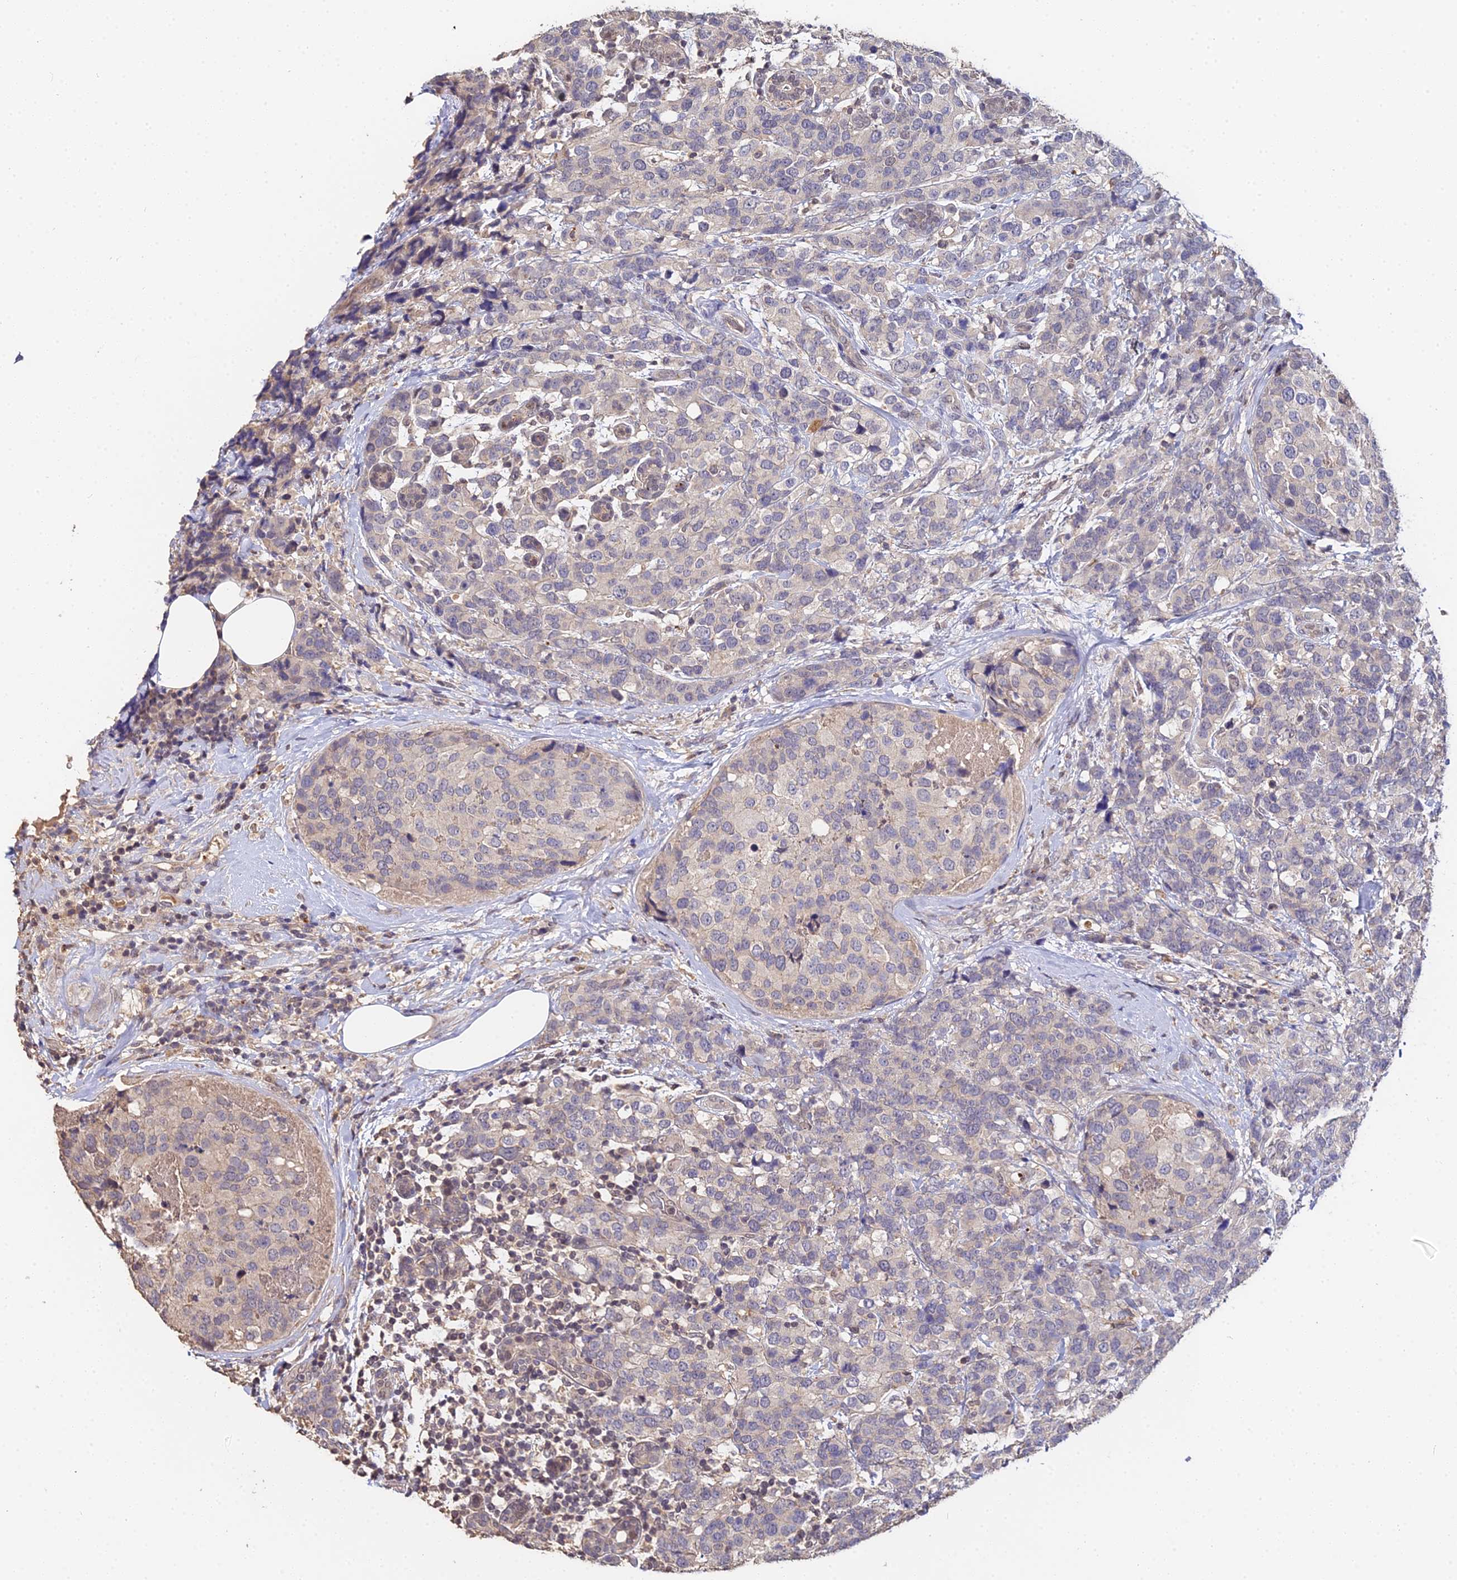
{"staining": {"intensity": "negative", "quantity": "none", "location": "none"}, "tissue": "breast cancer", "cell_type": "Tumor cells", "image_type": "cancer", "snomed": [{"axis": "morphology", "description": "Lobular carcinoma"}, {"axis": "topography", "description": "Breast"}], "caption": "IHC micrograph of breast lobular carcinoma stained for a protein (brown), which exhibits no expression in tumor cells. The staining was performed using DAB (3,3'-diaminobenzidine) to visualize the protein expression in brown, while the nuclei were stained in blue with hematoxylin (Magnification: 20x).", "gene": "LSM5", "patient": {"sex": "female", "age": 59}}